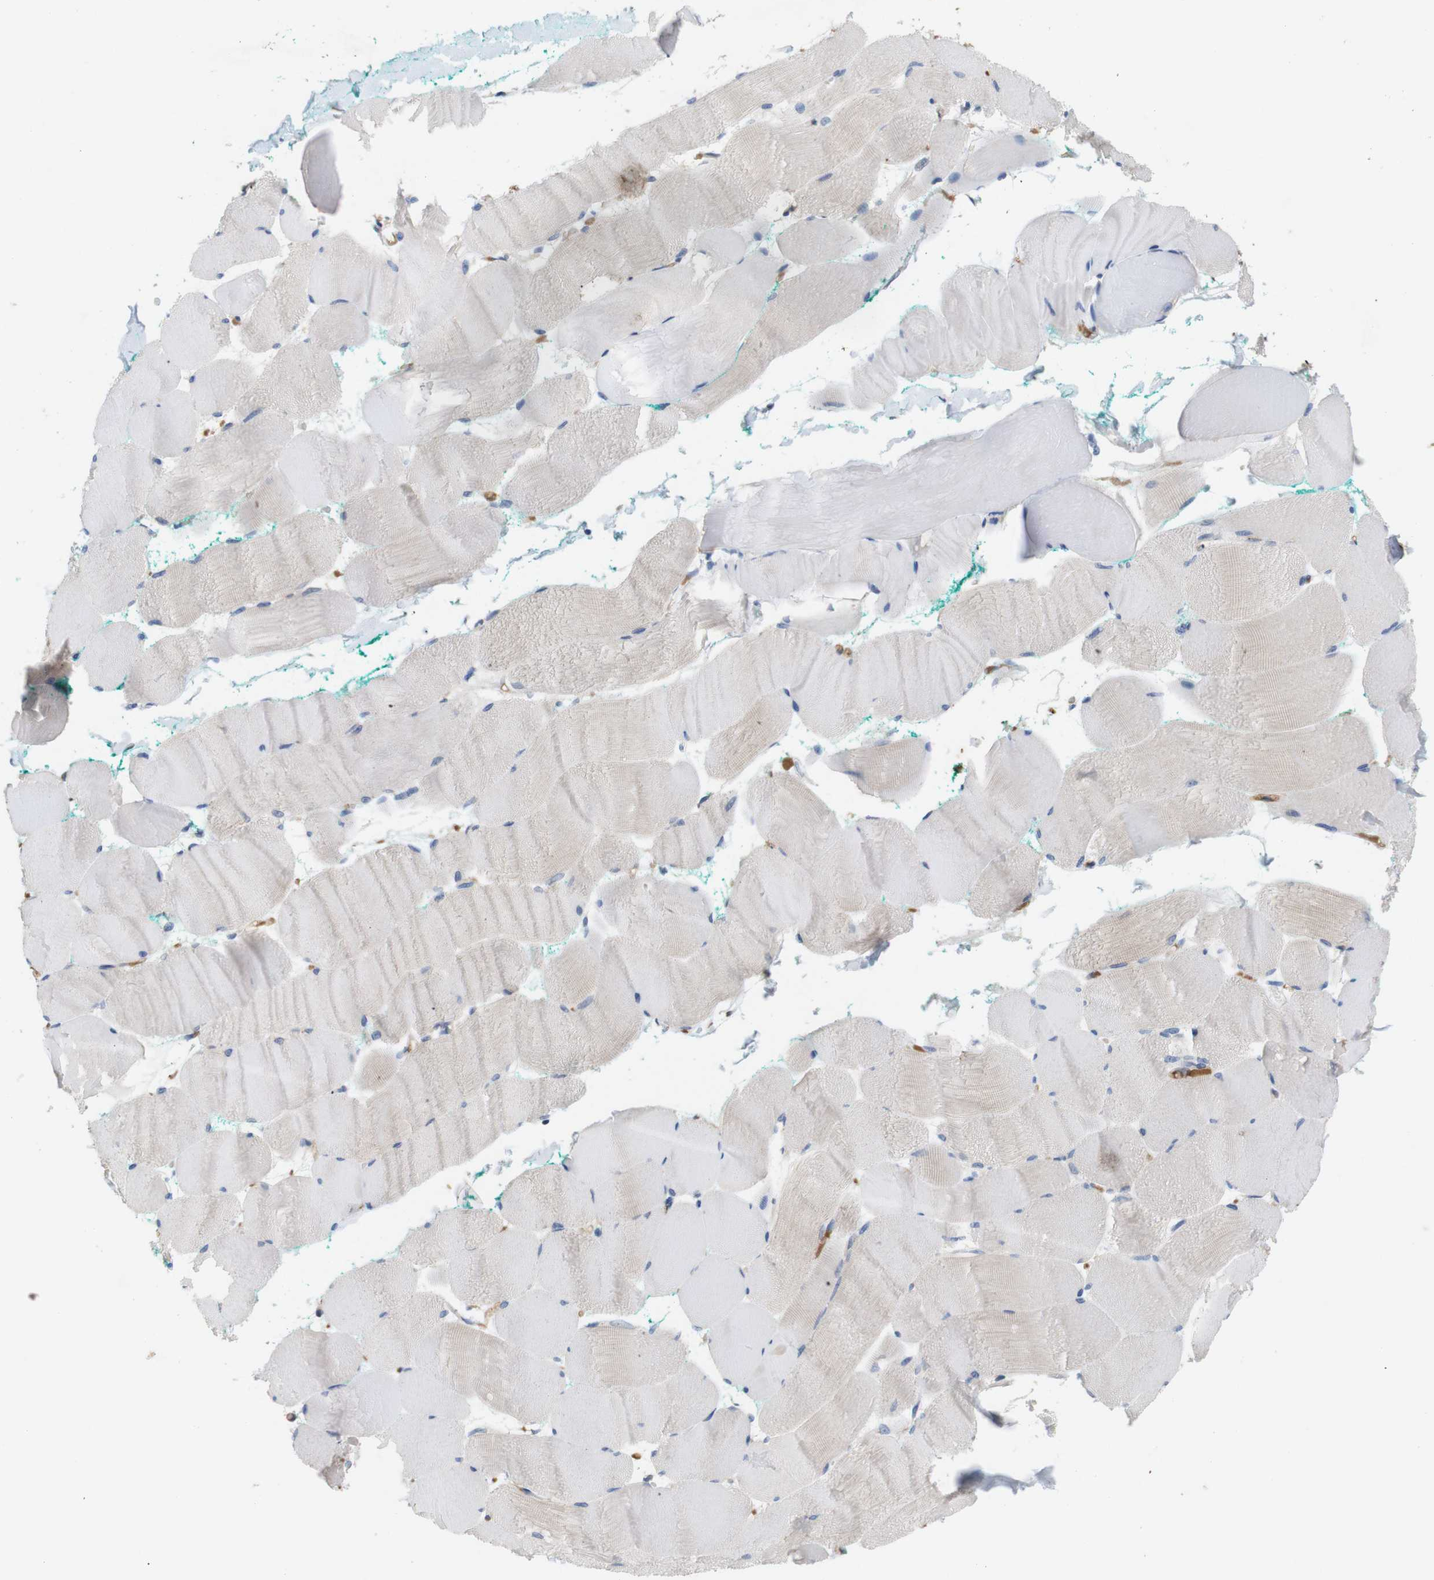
{"staining": {"intensity": "weak", "quantity": "<25%", "location": "cytoplasmic/membranous"}, "tissue": "skeletal muscle", "cell_type": "Myocytes", "image_type": "normal", "snomed": [{"axis": "morphology", "description": "Normal tissue, NOS"}, {"axis": "morphology", "description": "Squamous cell carcinoma, NOS"}, {"axis": "topography", "description": "Skeletal muscle"}], "caption": "This is an immunohistochemistry (IHC) histopathology image of benign human skeletal muscle. There is no positivity in myocytes.", "gene": "ITGA5", "patient": {"sex": "male", "age": 51}}